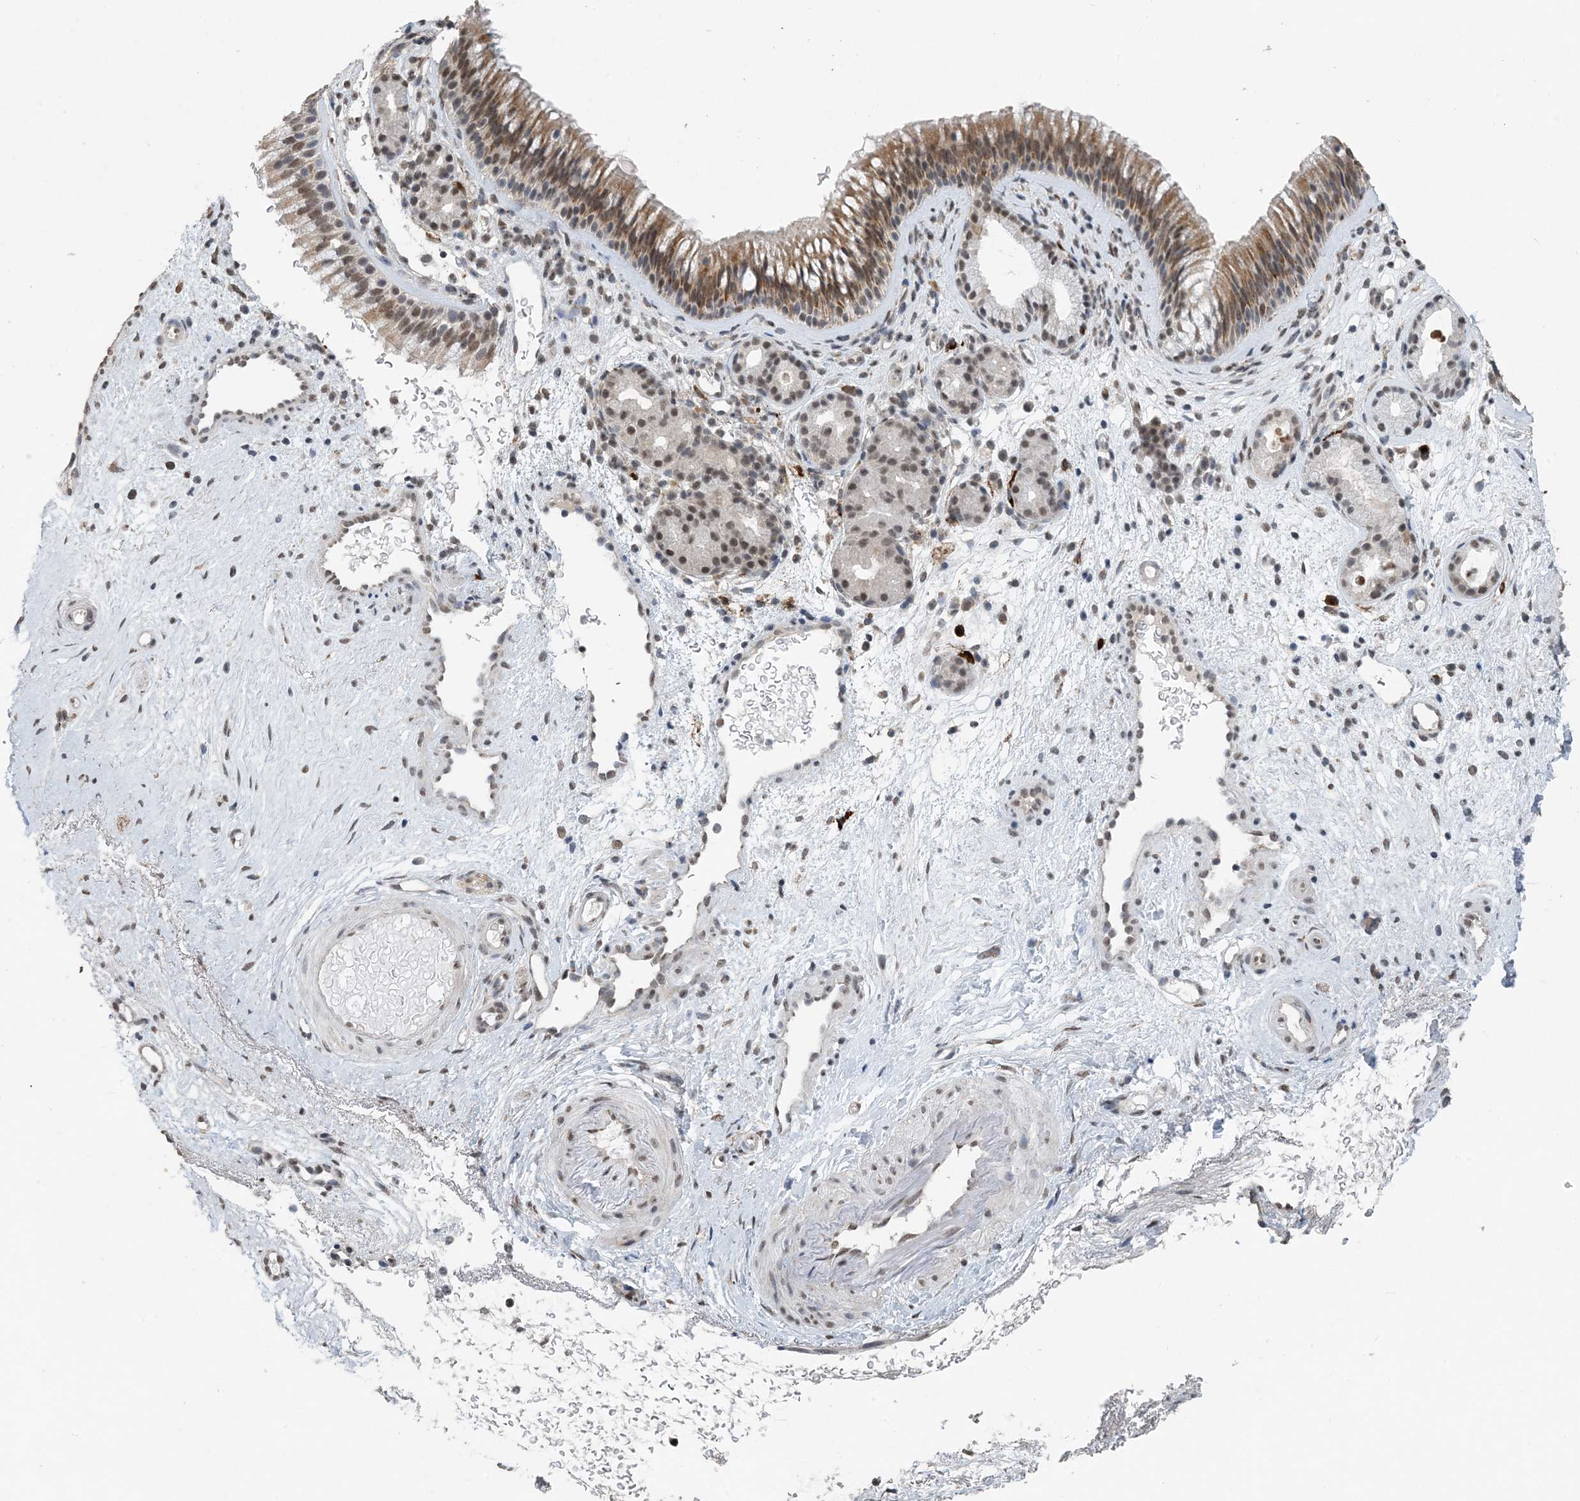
{"staining": {"intensity": "moderate", "quantity": ">75%", "location": "cytoplasmic/membranous,nuclear"}, "tissue": "nasopharynx", "cell_type": "Respiratory epithelial cells", "image_type": "normal", "snomed": [{"axis": "morphology", "description": "Normal tissue, NOS"}, {"axis": "morphology", "description": "Inflammation, NOS"}, {"axis": "morphology", "description": "Malignant melanoma, Metastatic site"}, {"axis": "topography", "description": "Nasopharynx"}], "caption": "Human nasopharynx stained with a protein marker reveals moderate staining in respiratory epithelial cells.", "gene": "MBD2", "patient": {"sex": "male", "age": 70}}